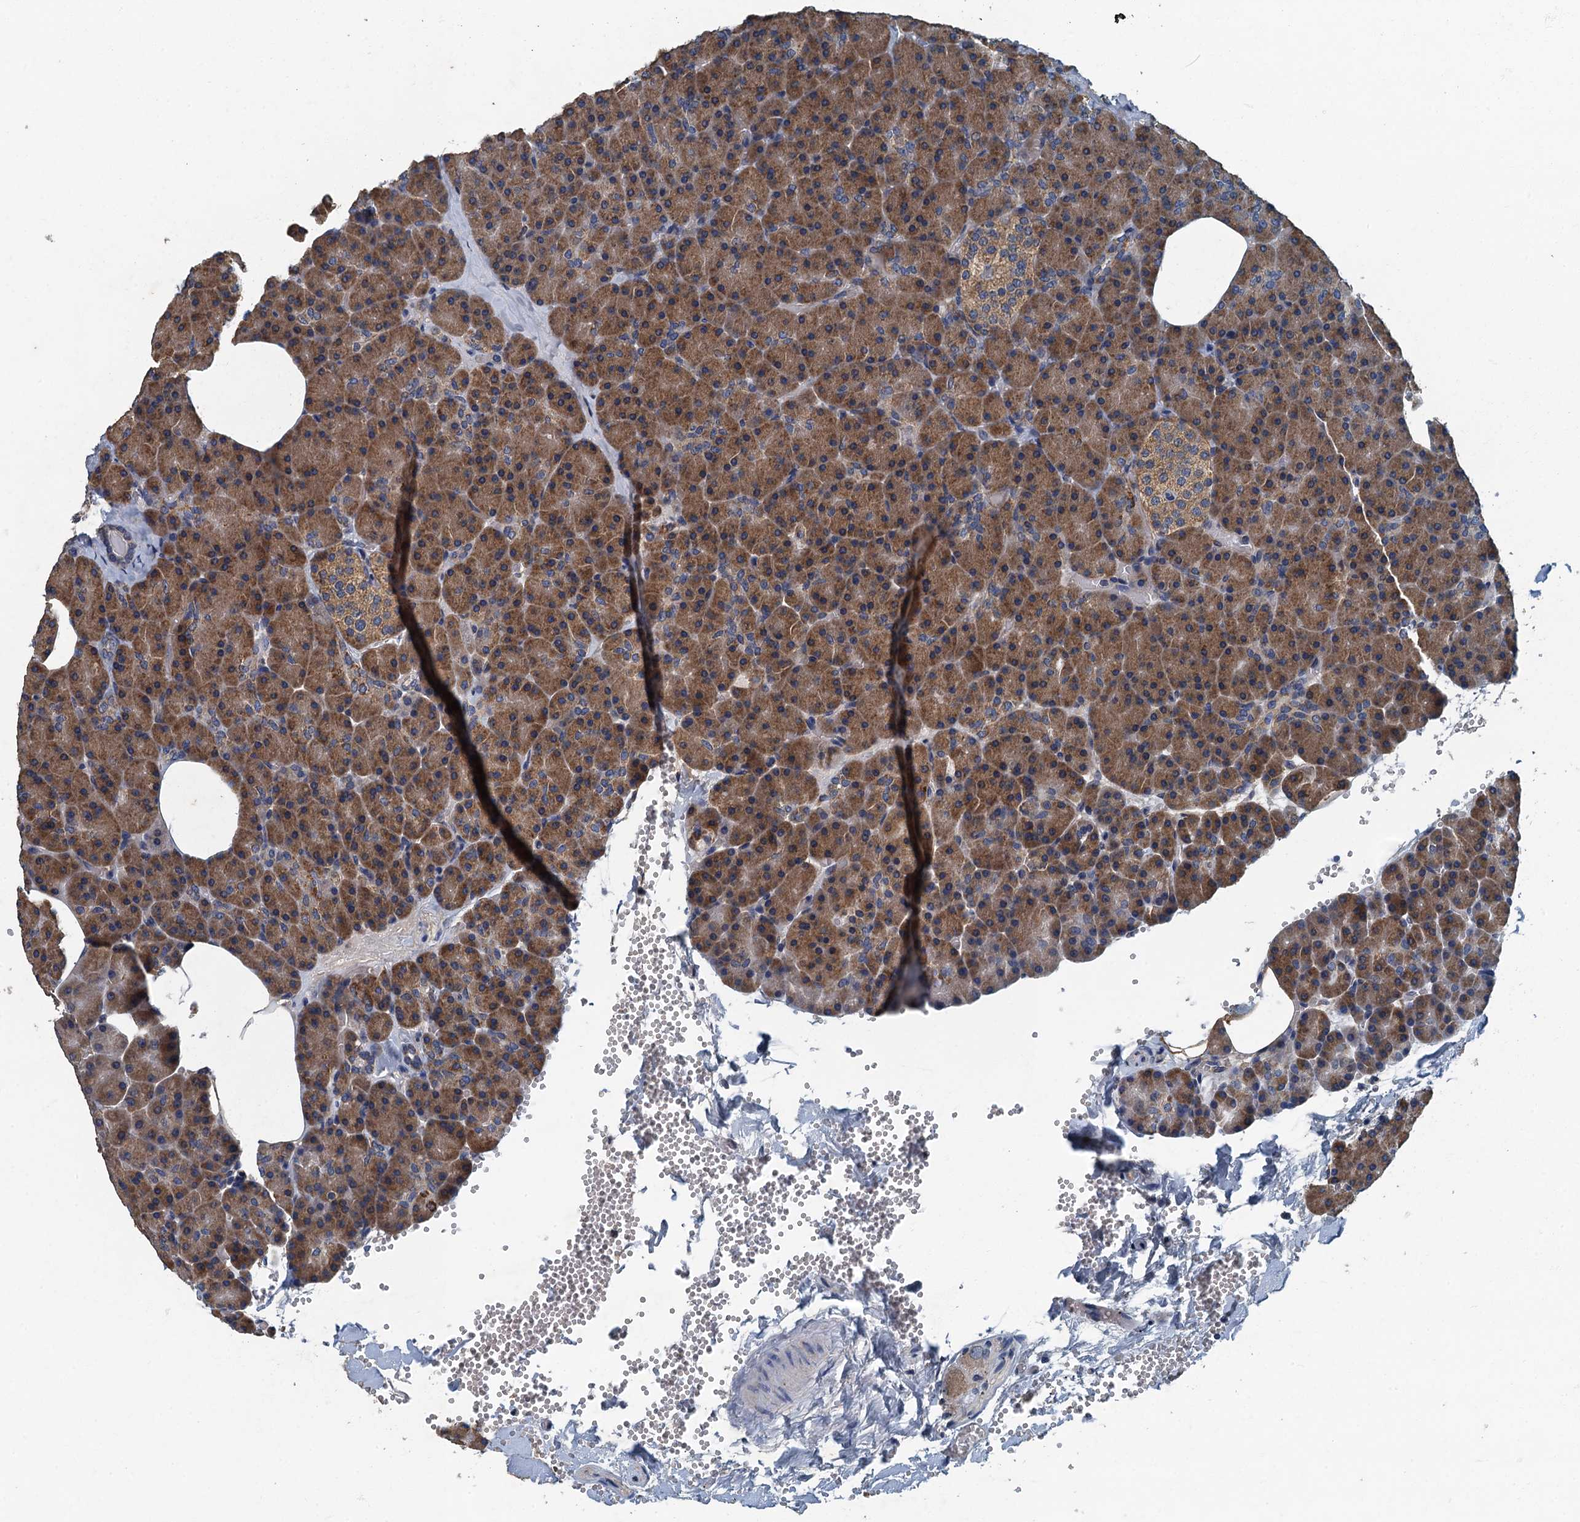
{"staining": {"intensity": "moderate", "quantity": ">75%", "location": "cytoplasmic/membranous"}, "tissue": "pancreas", "cell_type": "Exocrine glandular cells", "image_type": "normal", "snomed": [{"axis": "morphology", "description": "Normal tissue, NOS"}, {"axis": "morphology", "description": "Carcinoid, malignant, NOS"}, {"axis": "topography", "description": "Pancreas"}], "caption": "IHC image of unremarkable pancreas: pancreas stained using immunohistochemistry demonstrates medium levels of moderate protein expression localized specifically in the cytoplasmic/membranous of exocrine glandular cells, appearing as a cytoplasmic/membranous brown color.", "gene": "DDX49", "patient": {"sex": "female", "age": 35}}